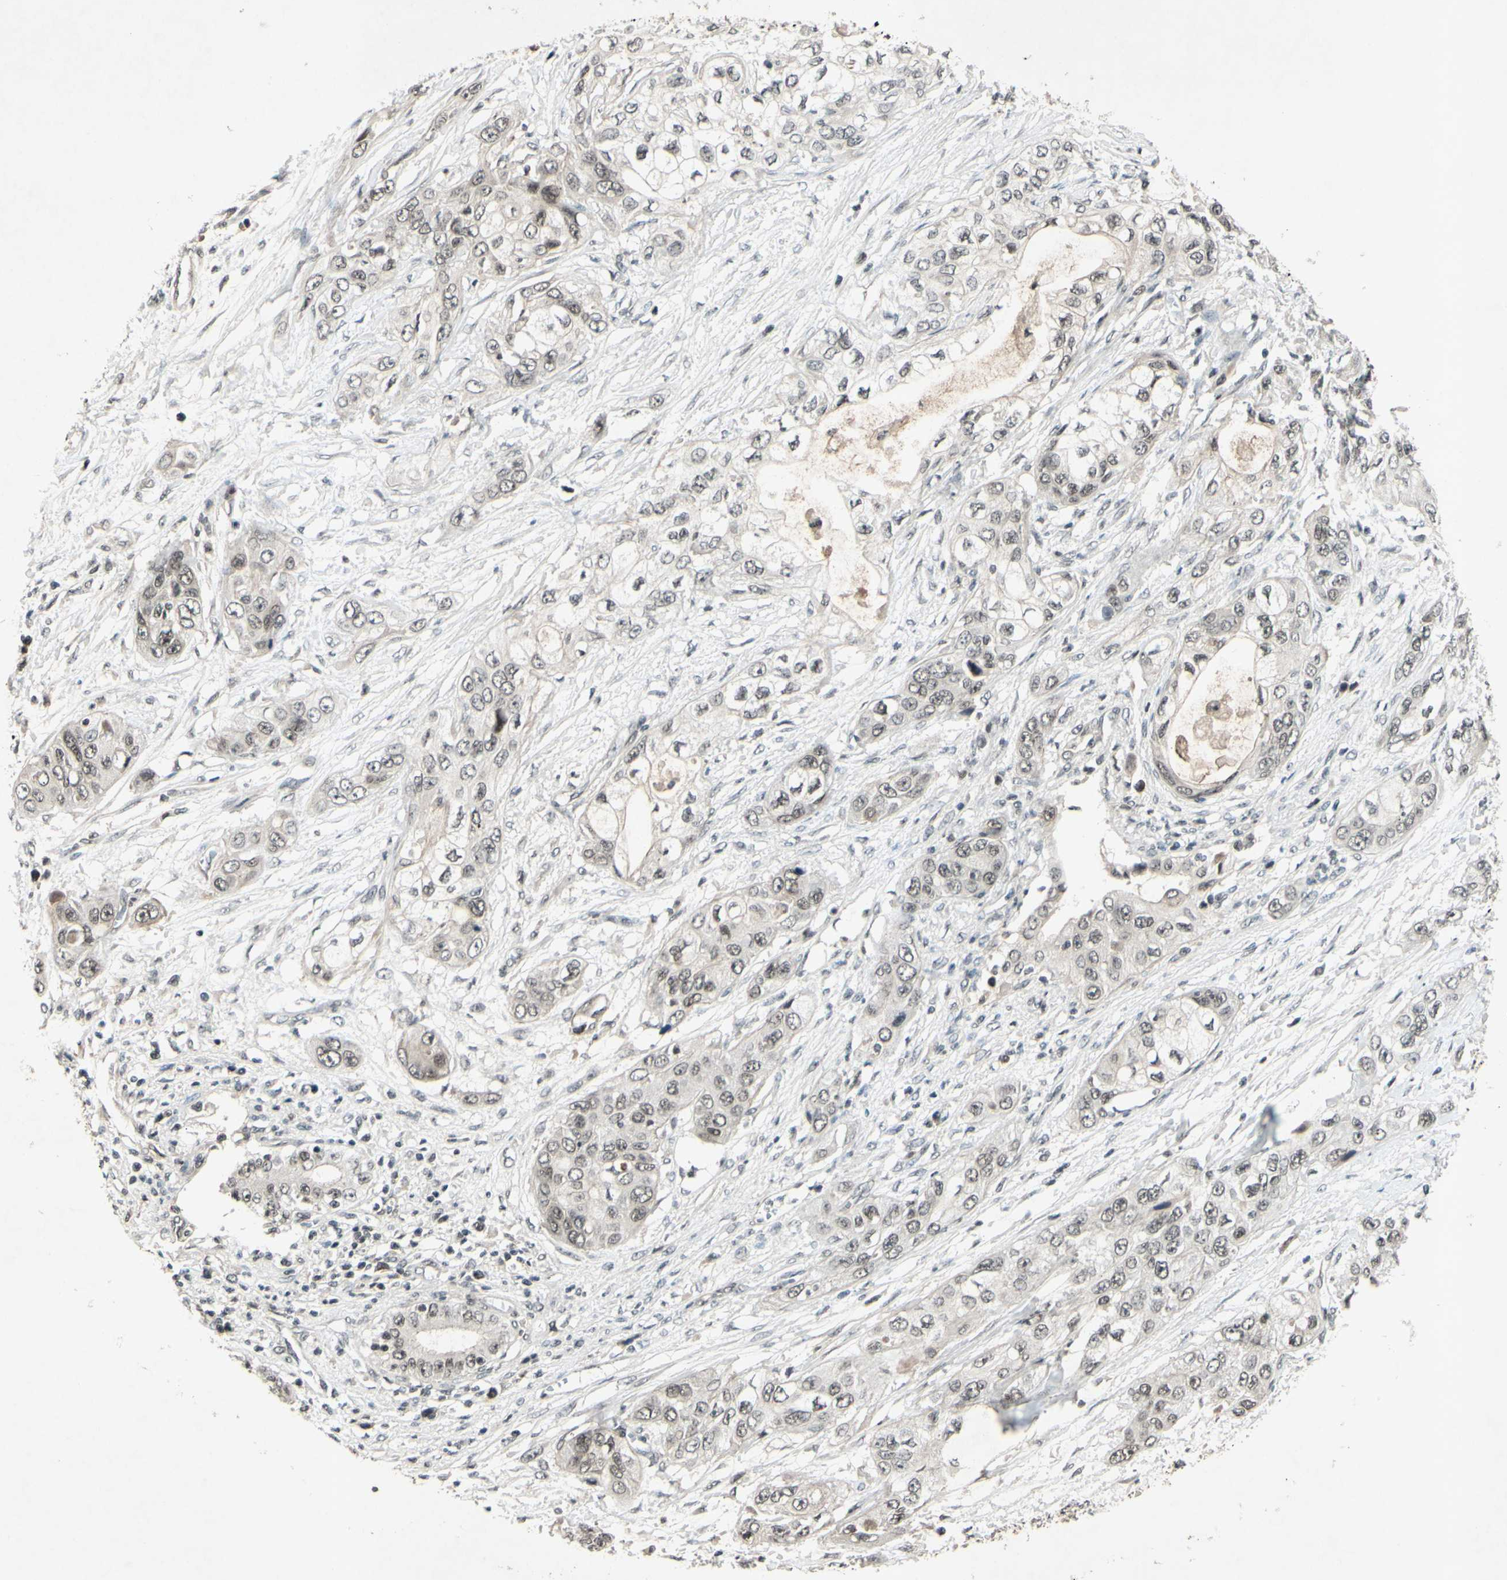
{"staining": {"intensity": "weak", "quantity": ">75%", "location": "nuclear"}, "tissue": "pancreatic cancer", "cell_type": "Tumor cells", "image_type": "cancer", "snomed": [{"axis": "morphology", "description": "Adenocarcinoma, NOS"}, {"axis": "topography", "description": "Pancreas"}], "caption": "Protein analysis of adenocarcinoma (pancreatic) tissue reveals weak nuclear expression in about >75% of tumor cells. (DAB (3,3'-diaminobenzidine) IHC with brightfield microscopy, high magnification).", "gene": "SNW1", "patient": {"sex": "female", "age": 70}}